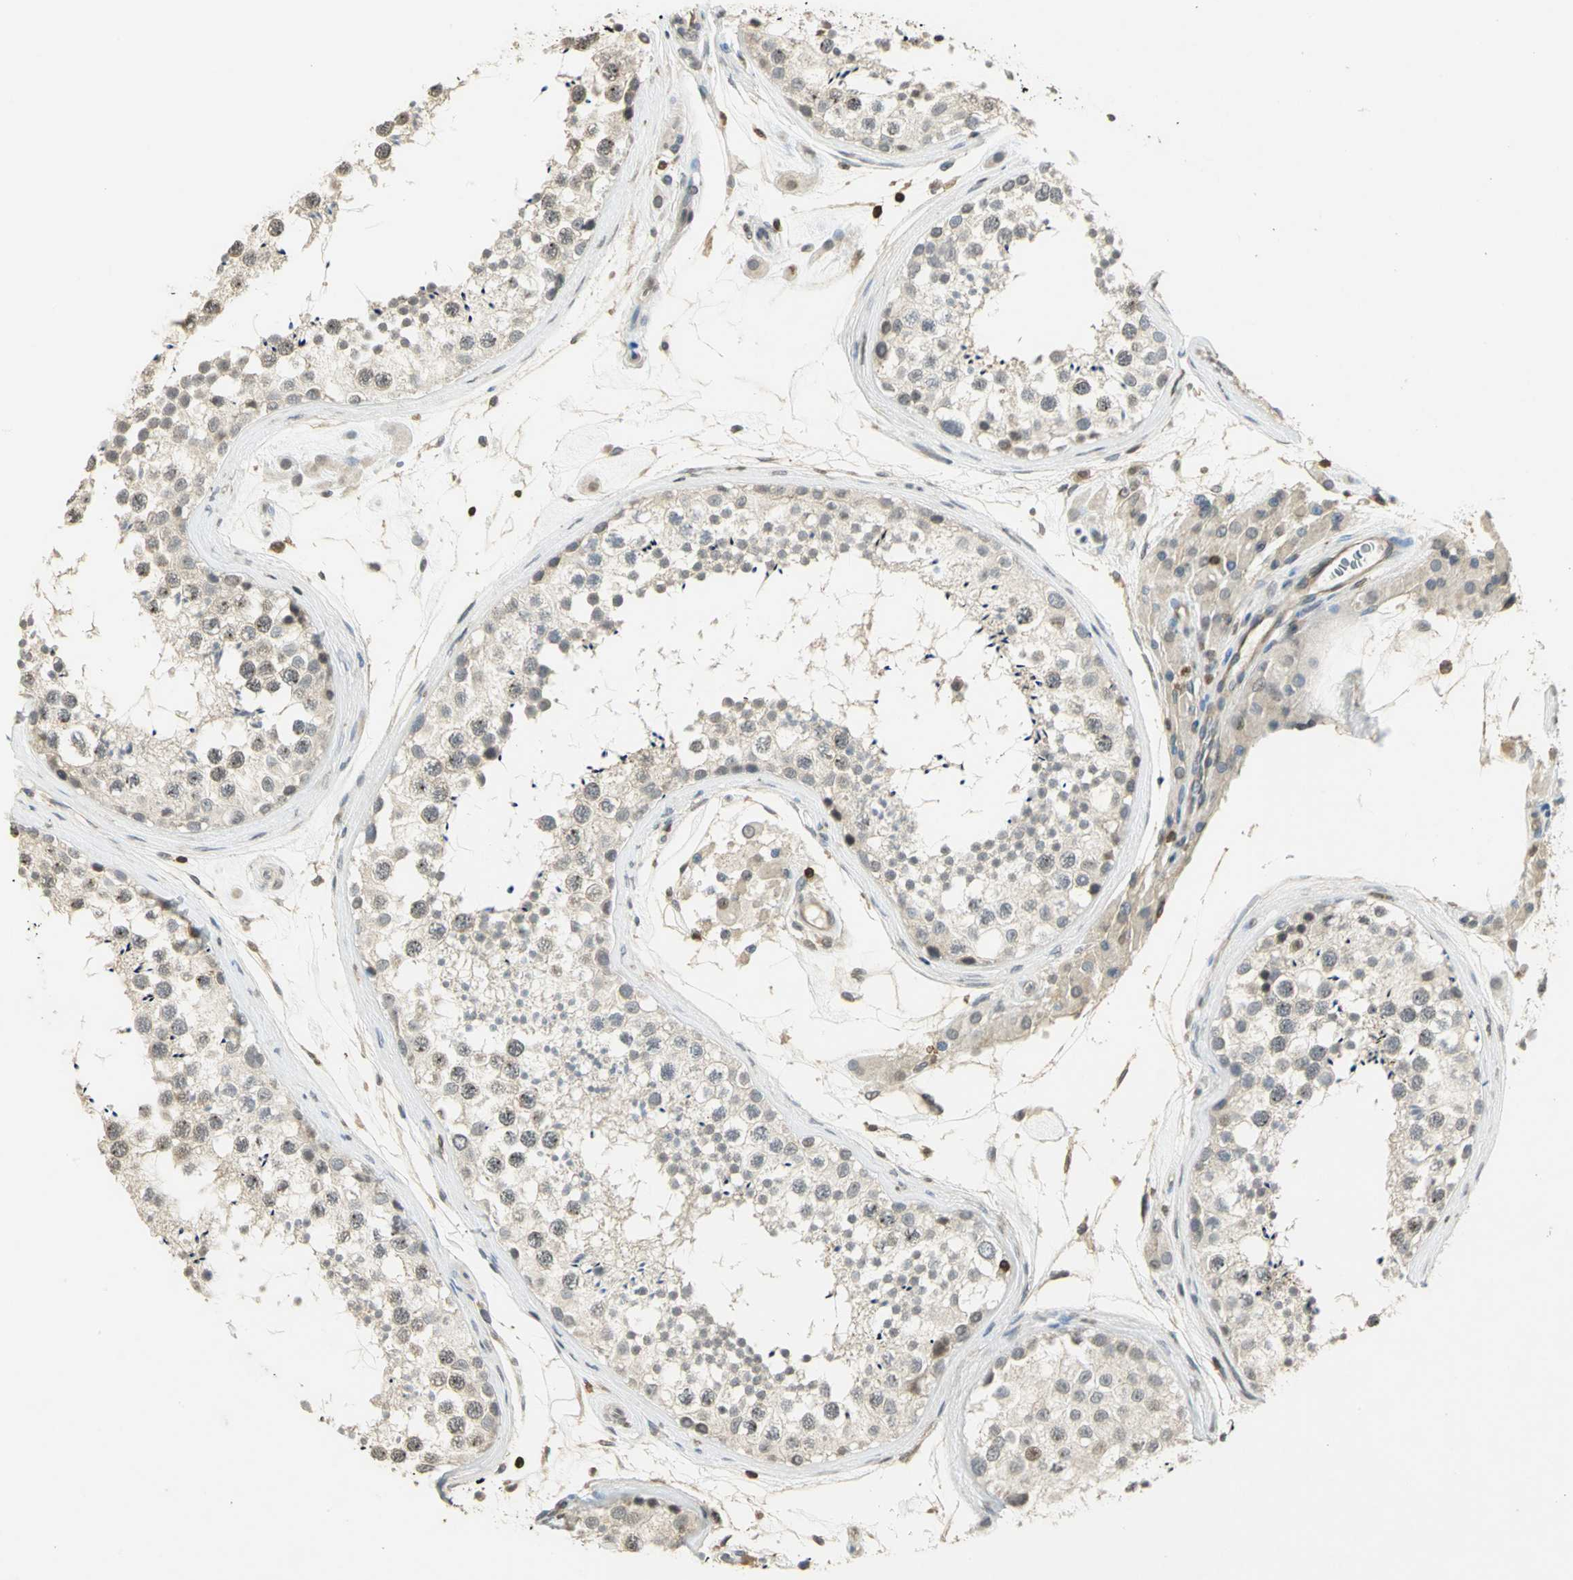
{"staining": {"intensity": "negative", "quantity": "none", "location": "none"}, "tissue": "testis", "cell_type": "Cells in seminiferous ducts", "image_type": "normal", "snomed": [{"axis": "morphology", "description": "Normal tissue, NOS"}, {"axis": "topography", "description": "Testis"}], "caption": "The IHC photomicrograph has no significant expression in cells in seminiferous ducts of testis.", "gene": "IL16", "patient": {"sex": "male", "age": 46}}